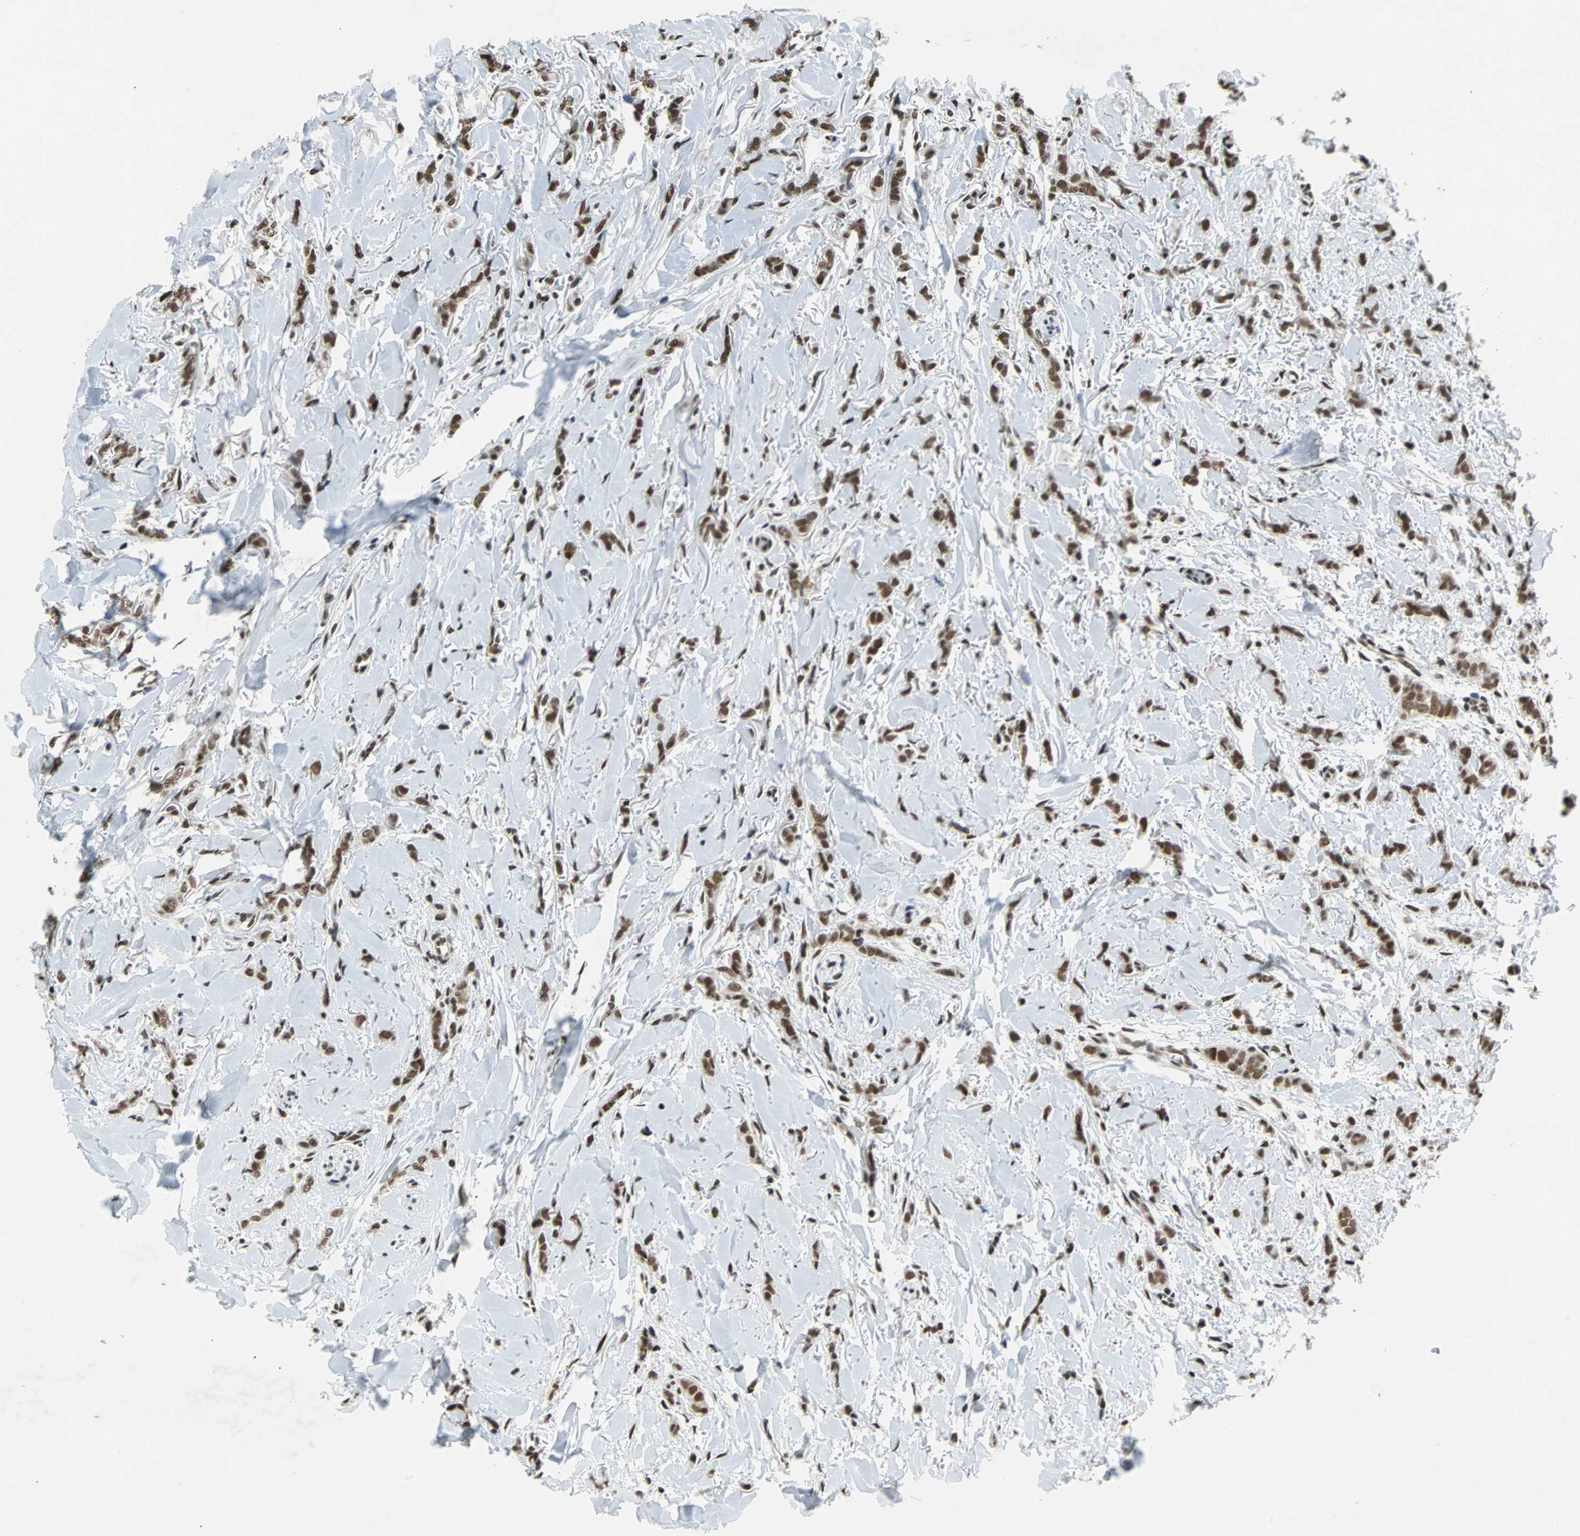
{"staining": {"intensity": "moderate", "quantity": ">75%", "location": "nuclear"}, "tissue": "breast cancer", "cell_type": "Tumor cells", "image_type": "cancer", "snomed": [{"axis": "morphology", "description": "Lobular carcinoma"}, {"axis": "topography", "description": "Skin"}, {"axis": "topography", "description": "Breast"}], "caption": "The immunohistochemical stain labels moderate nuclear staining in tumor cells of breast lobular carcinoma tissue.", "gene": "GATAD2A", "patient": {"sex": "female", "age": 46}}